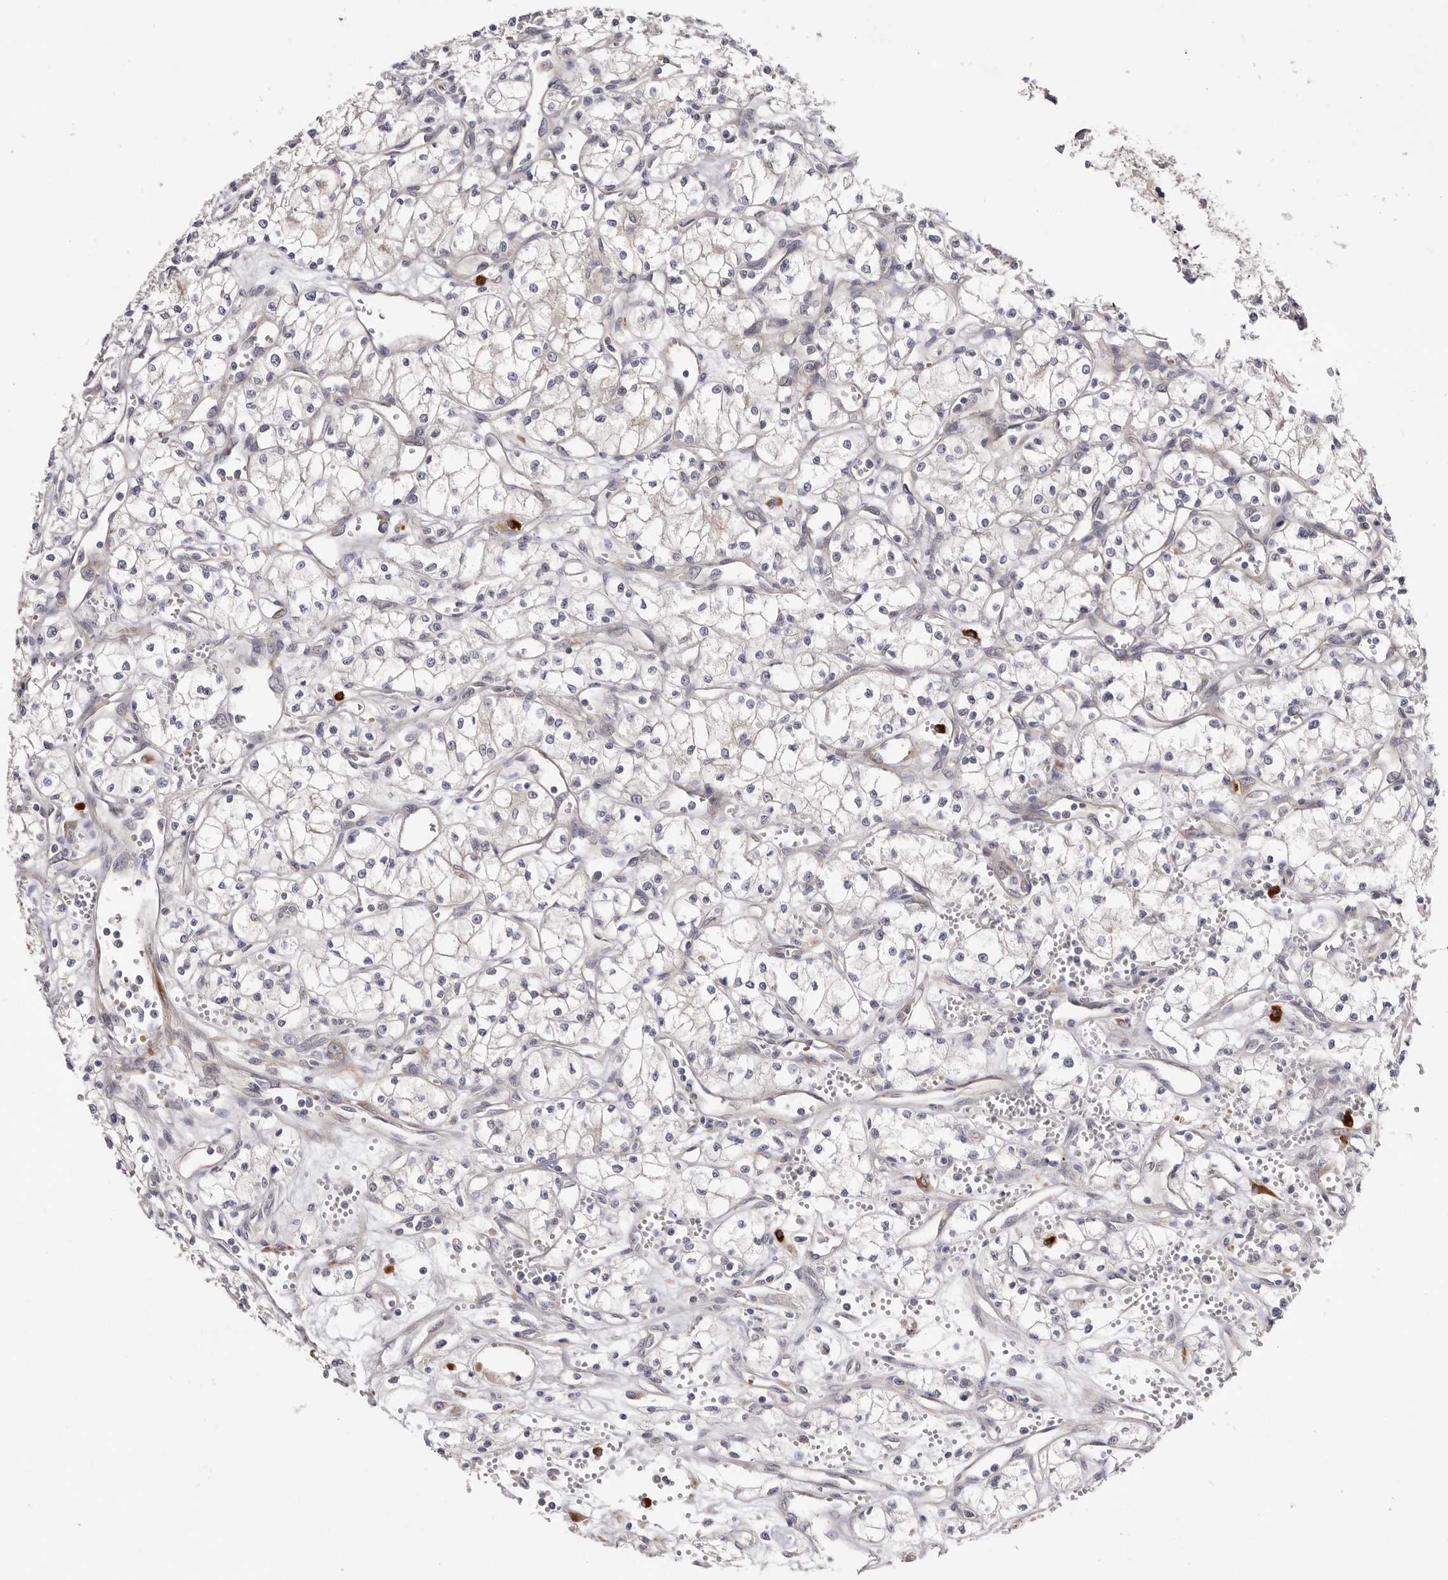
{"staining": {"intensity": "negative", "quantity": "none", "location": "none"}, "tissue": "renal cancer", "cell_type": "Tumor cells", "image_type": "cancer", "snomed": [{"axis": "morphology", "description": "Adenocarcinoma, NOS"}, {"axis": "topography", "description": "Kidney"}], "caption": "The immunohistochemistry (IHC) histopathology image has no significant positivity in tumor cells of adenocarcinoma (renal) tissue. Nuclei are stained in blue.", "gene": "USH1C", "patient": {"sex": "male", "age": 59}}